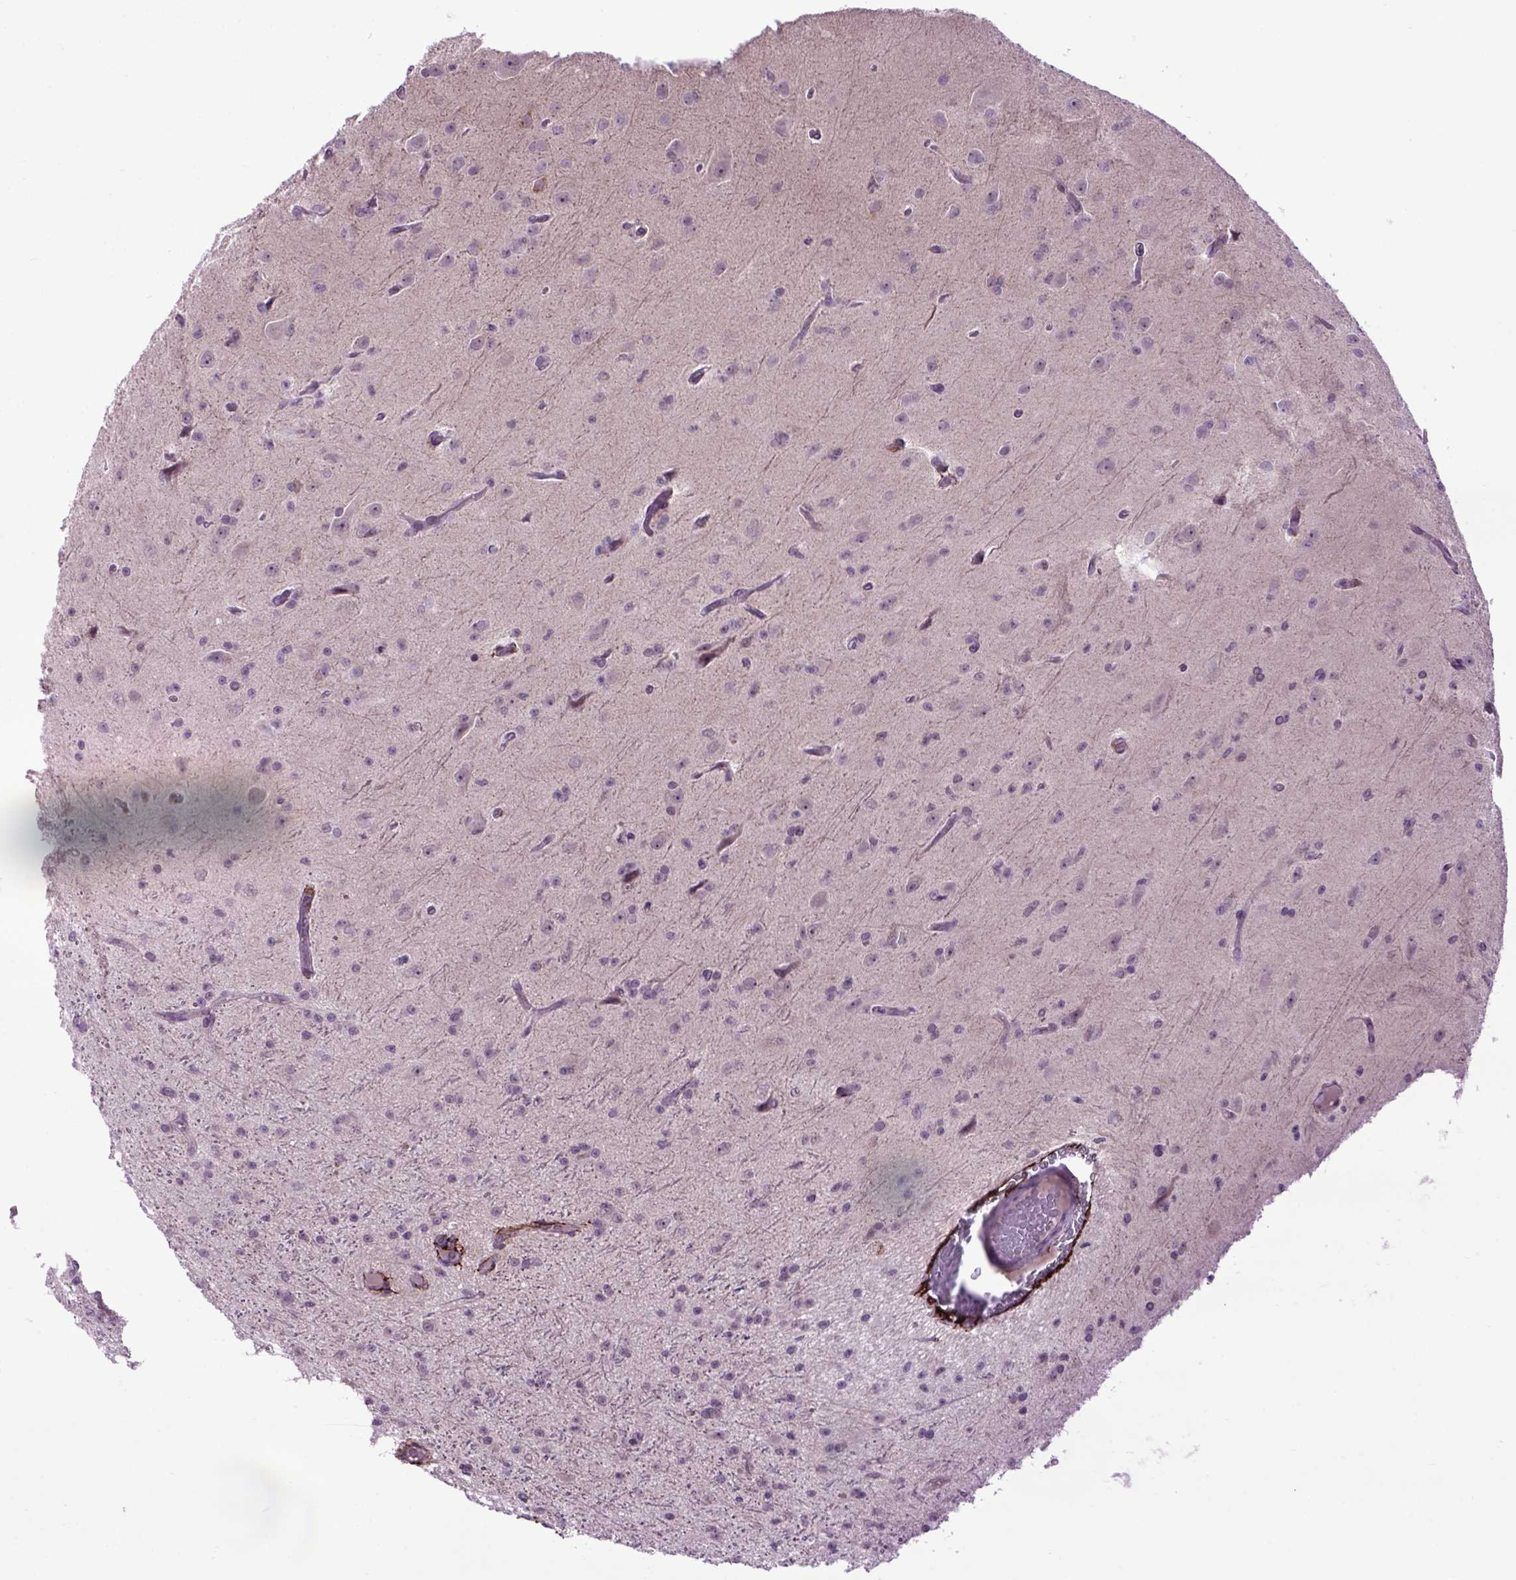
{"staining": {"intensity": "negative", "quantity": "none", "location": "none"}, "tissue": "glioma", "cell_type": "Tumor cells", "image_type": "cancer", "snomed": [{"axis": "morphology", "description": "Glioma, malignant, Low grade"}, {"axis": "topography", "description": "Brain"}], "caption": "A photomicrograph of malignant low-grade glioma stained for a protein shows no brown staining in tumor cells.", "gene": "EMILIN3", "patient": {"sex": "male", "age": 27}}